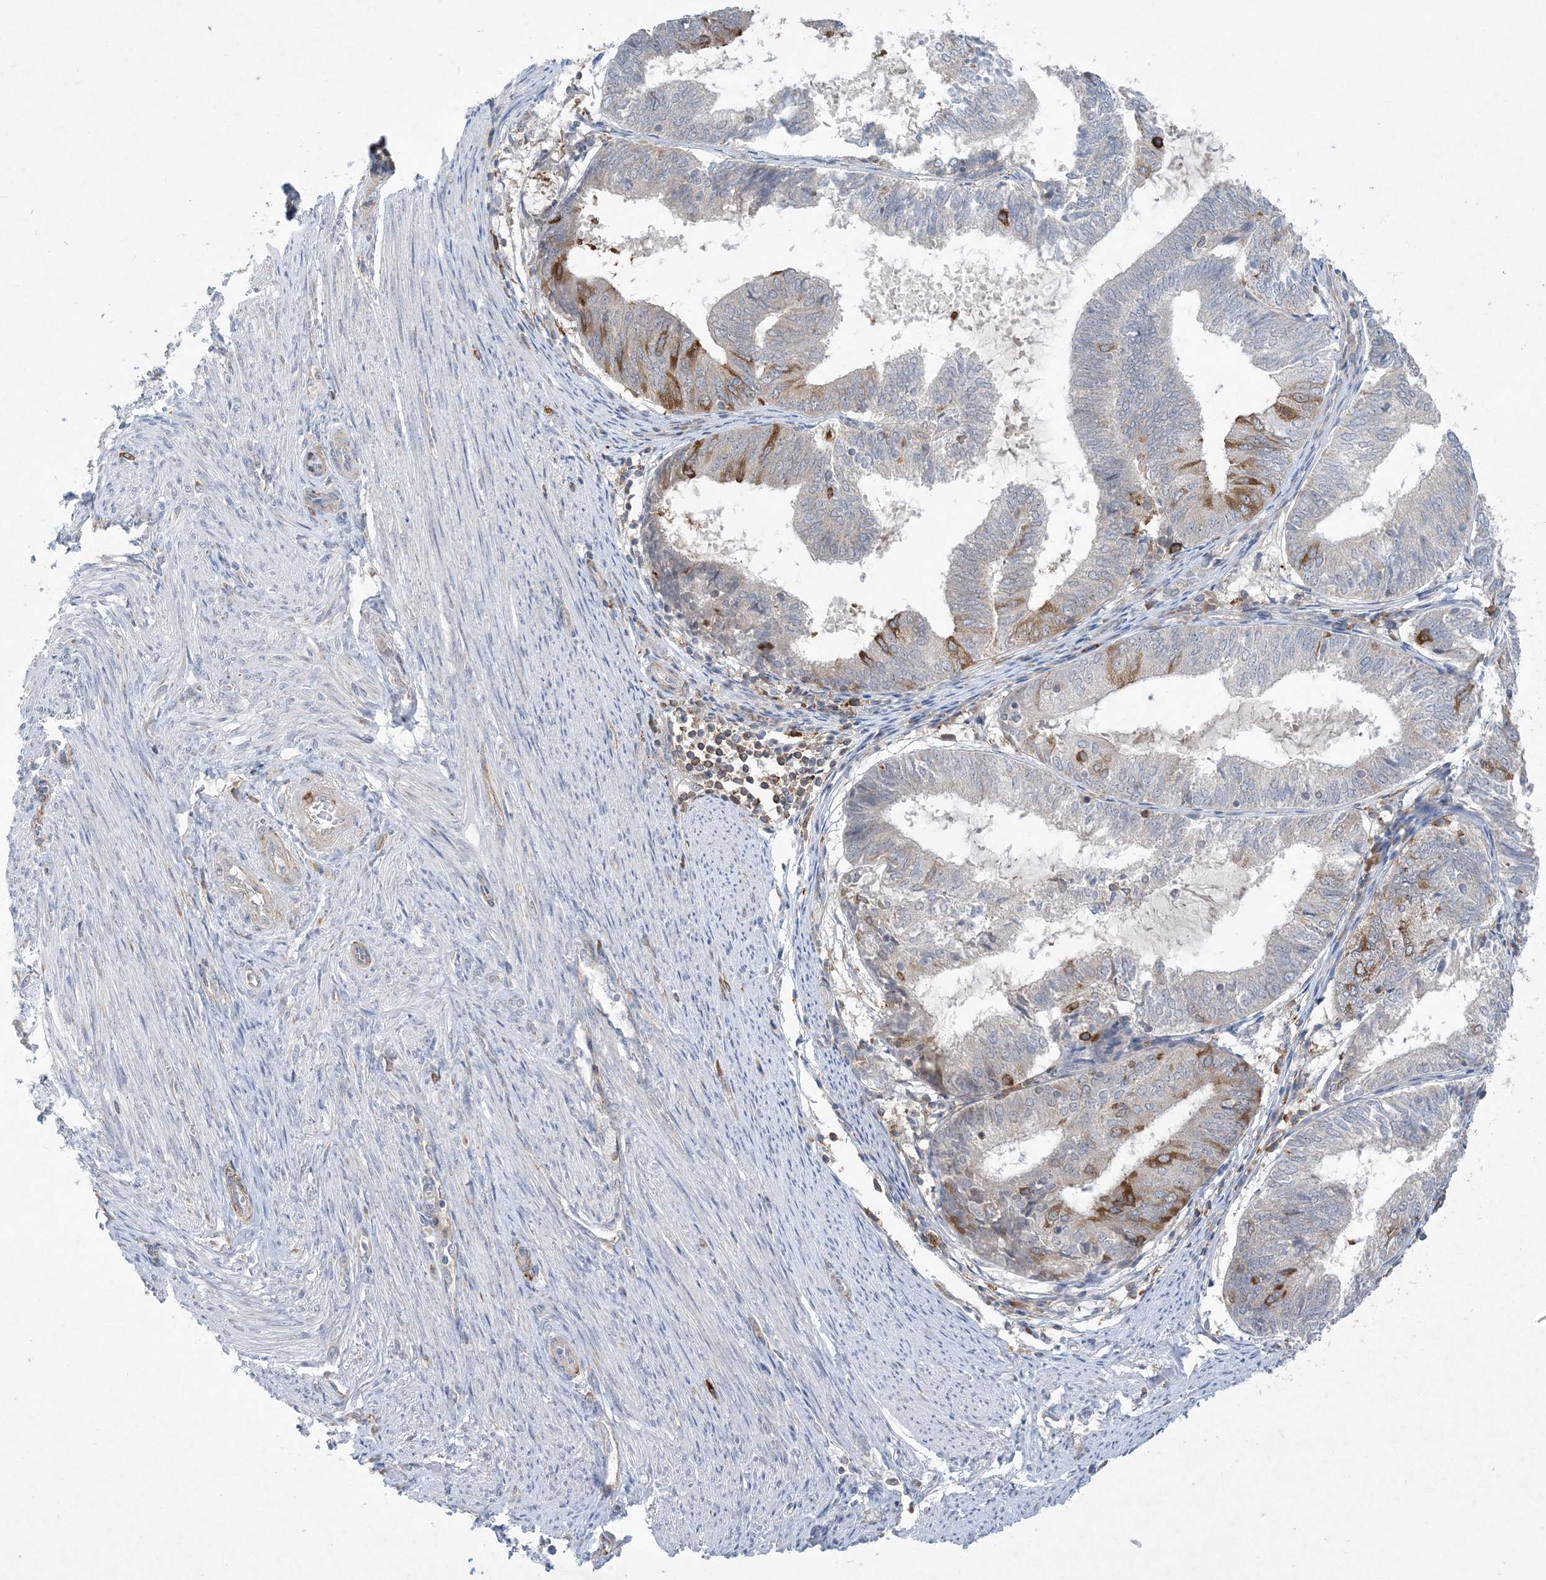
{"staining": {"intensity": "moderate", "quantity": "<25%", "location": "cytoplasmic/membranous"}, "tissue": "endometrial cancer", "cell_type": "Tumor cells", "image_type": "cancer", "snomed": [{"axis": "morphology", "description": "Adenocarcinoma, NOS"}, {"axis": "topography", "description": "Endometrium"}], "caption": "Immunohistochemical staining of human endometrial cancer demonstrates low levels of moderate cytoplasmic/membranous protein positivity in approximately <25% of tumor cells.", "gene": "AOC1", "patient": {"sex": "female", "age": 81}}